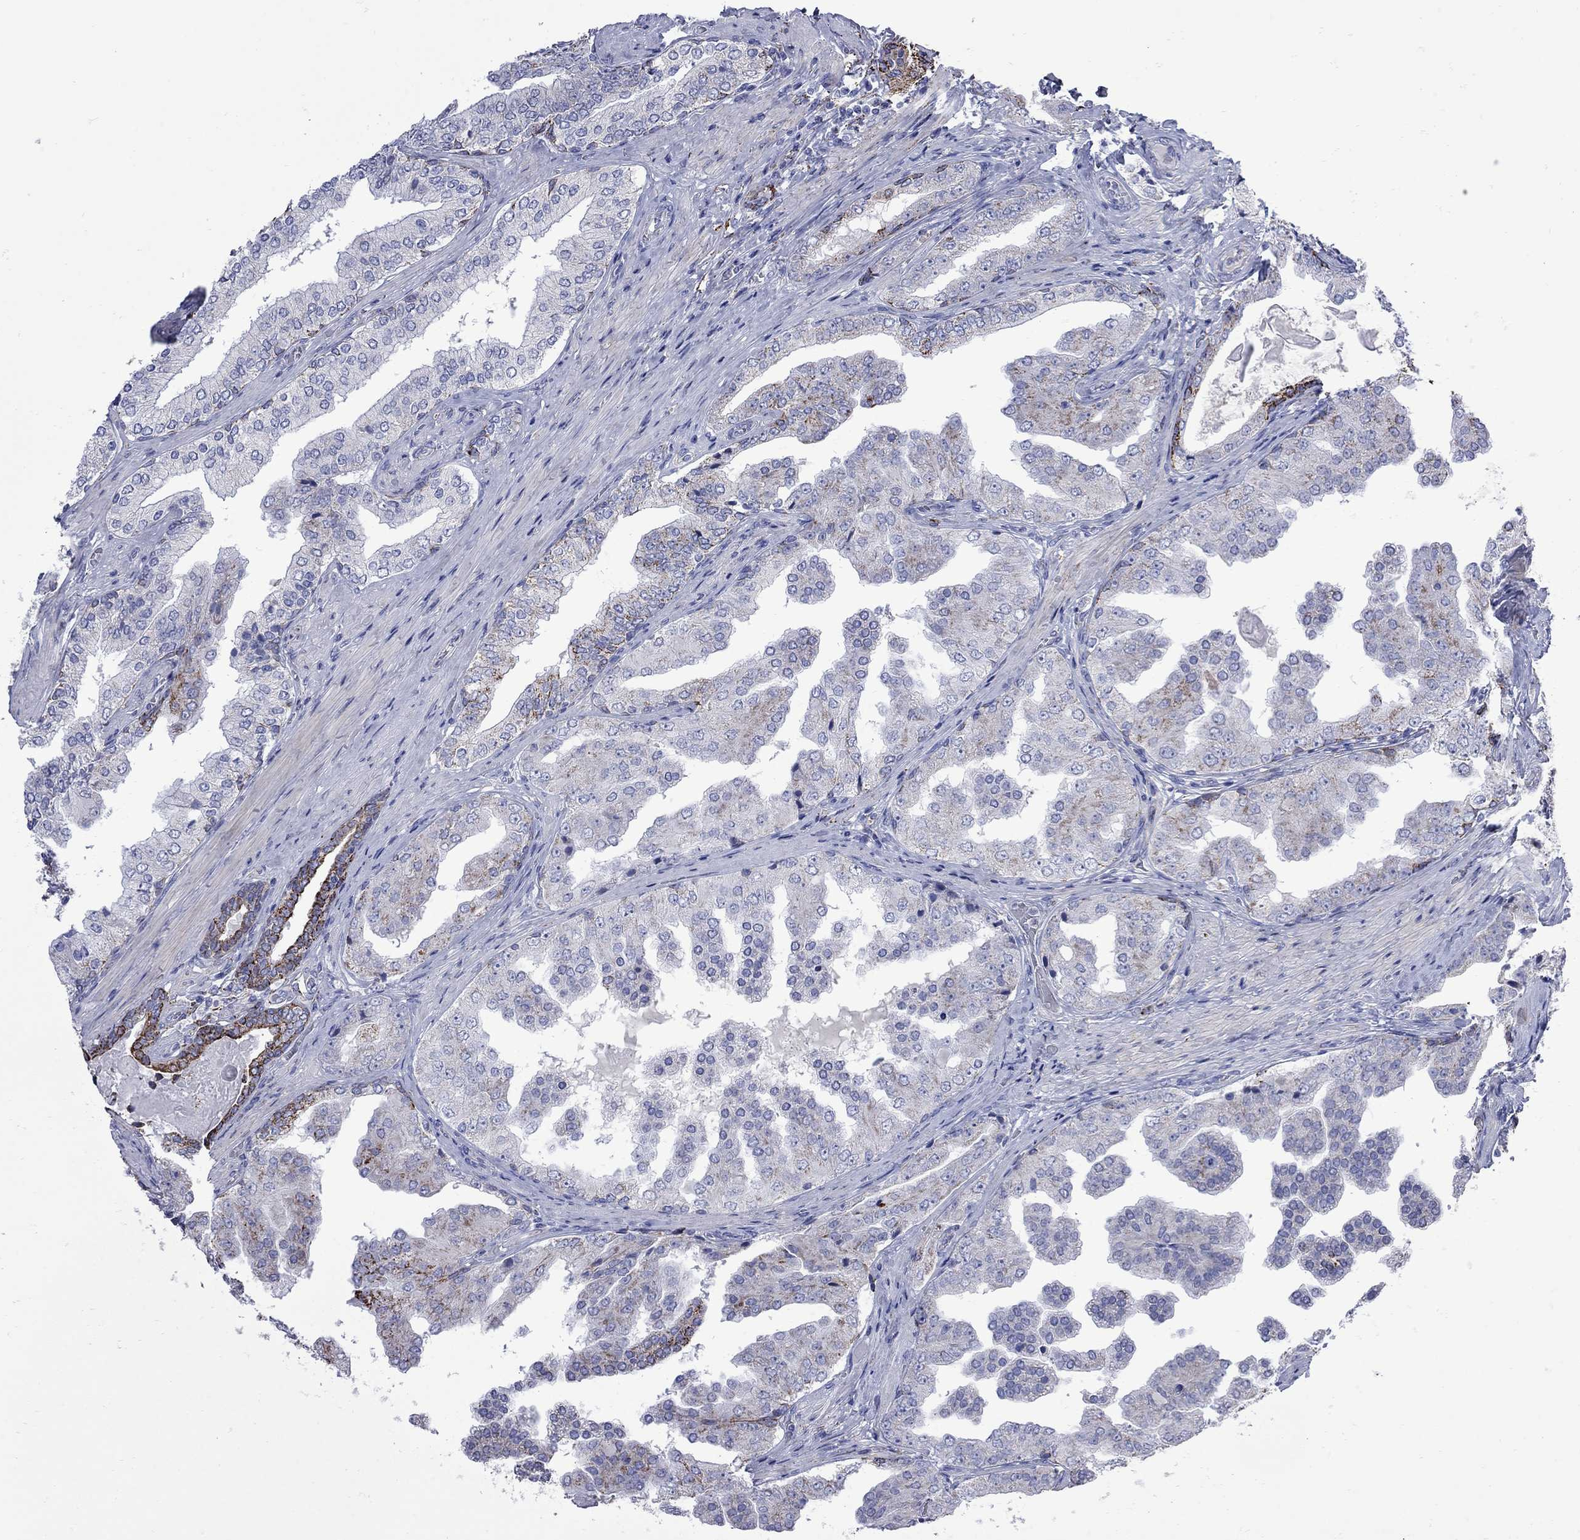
{"staining": {"intensity": "strong", "quantity": "<25%", "location": "cytoplasmic/membranous"}, "tissue": "prostate cancer", "cell_type": "Tumor cells", "image_type": "cancer", "snomed": [{"axis": "morphology", "description": "Adenocarcinoma, Low grade"}, {"axis": "topography", "description": "Prostate and seminal vesicle, NOS"}], "caption": "Prostate cancer (low-grade adenocarcinoma) stained with DAB immunohistochemistry (IHC) shows medium levels of strong cytoplasmic/membranous expression in approximately <25% of tumor cells.", "gene": "SESTD1", "patient": {"sex": "male", "age": 61}}